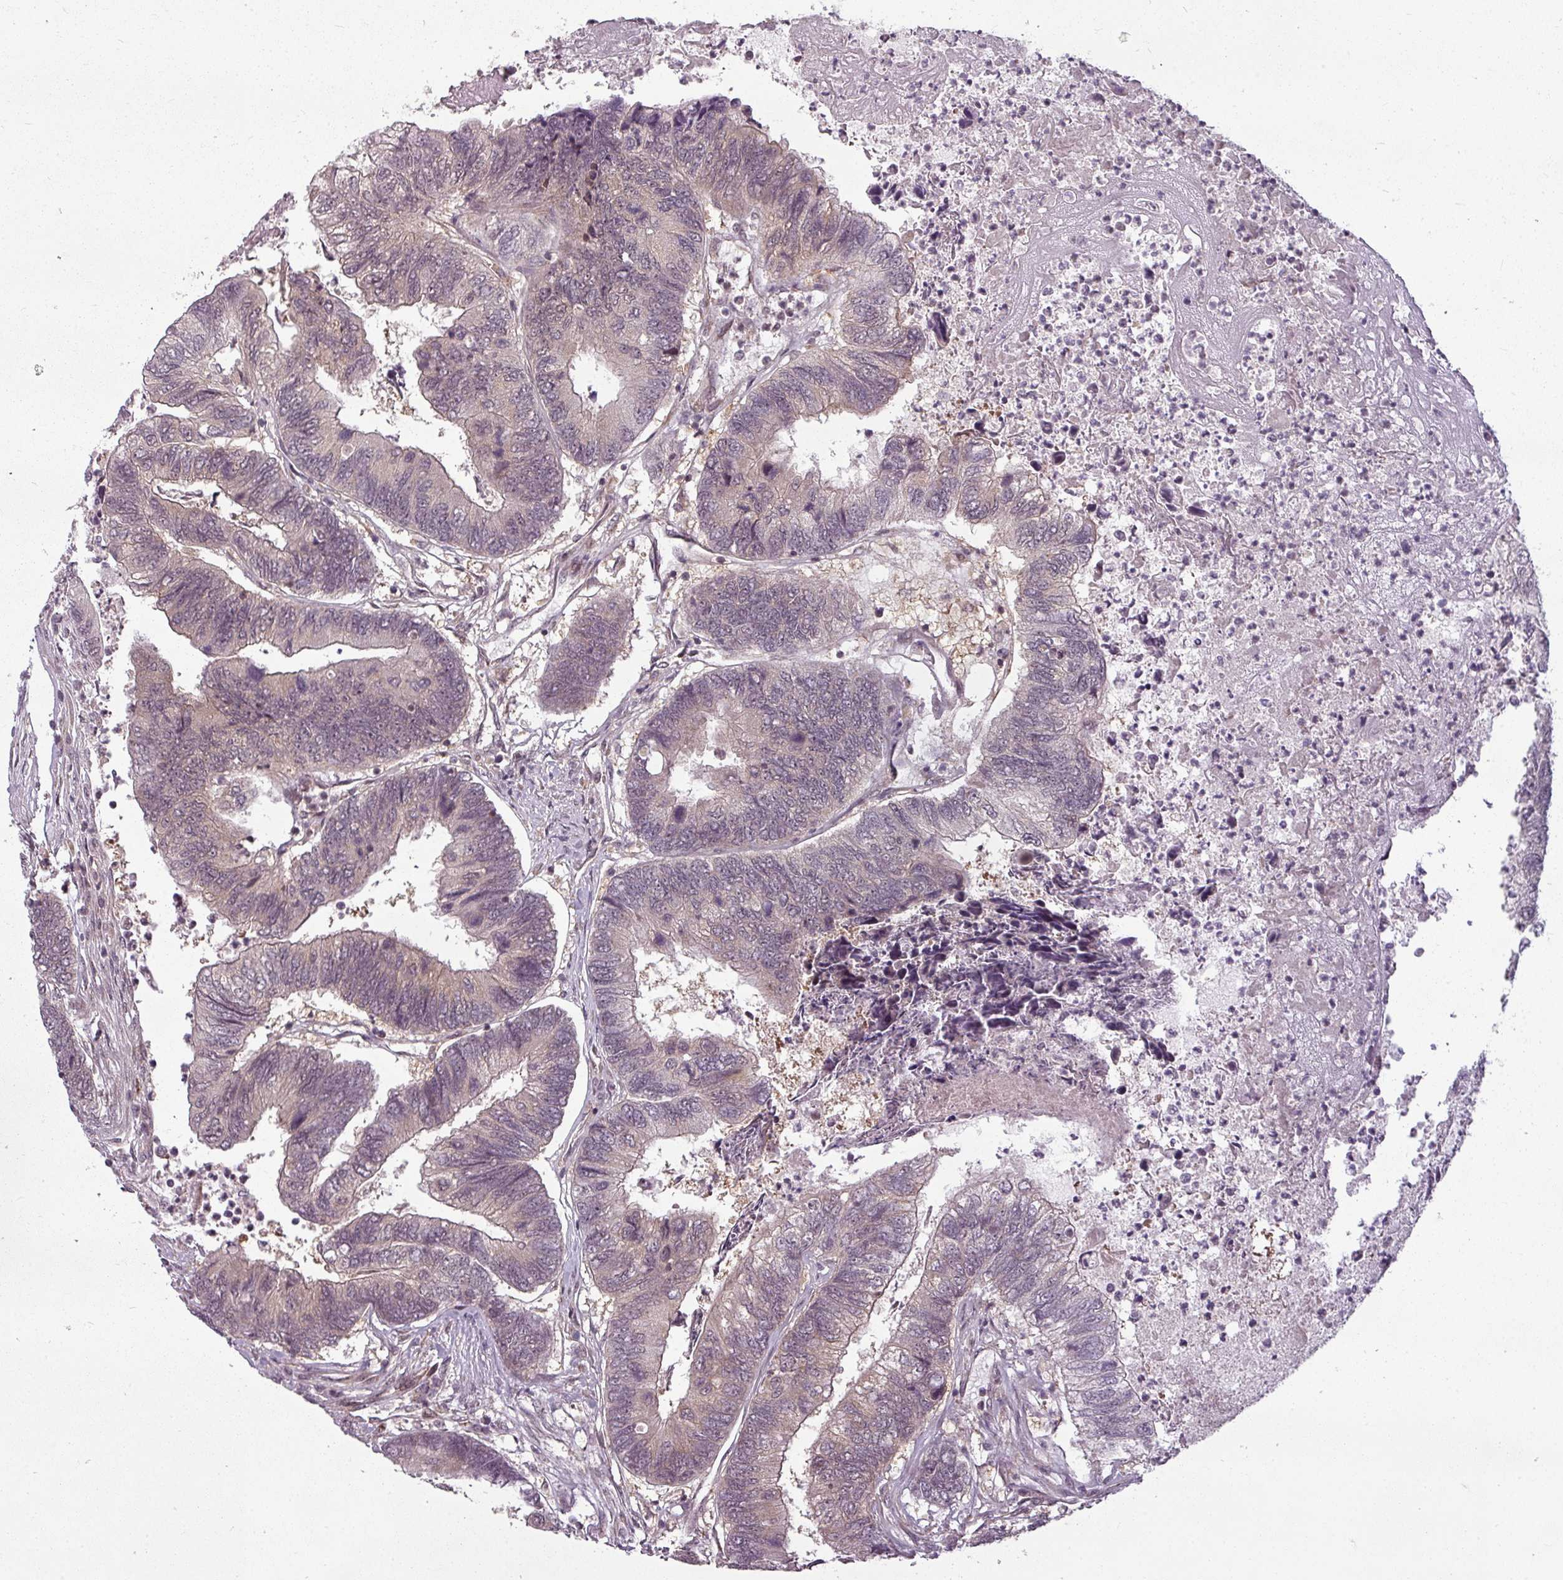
{"staining": {"intensity": "weak", "quantity": "<25%", "location": "cytoplasmic/membranous"}, "tissue": "colorectal cancer", "cell_type": "Tumor cells", "image_type": "cancer", "snomed": [{"axis": "morphology", "description": "Adenocarcinoma, NOS"}, {"axis": "topography", "description": "Colon"}], "caption": "An immunohistochemistry (IHC) photomicrograph of adenocarcinoma (colorectal) is shown. There is no staining in tumor cells of adenocarcinoma (colorectal).", "gene": "CLIC1", "patient": {"sex": "female", "age": 67}}